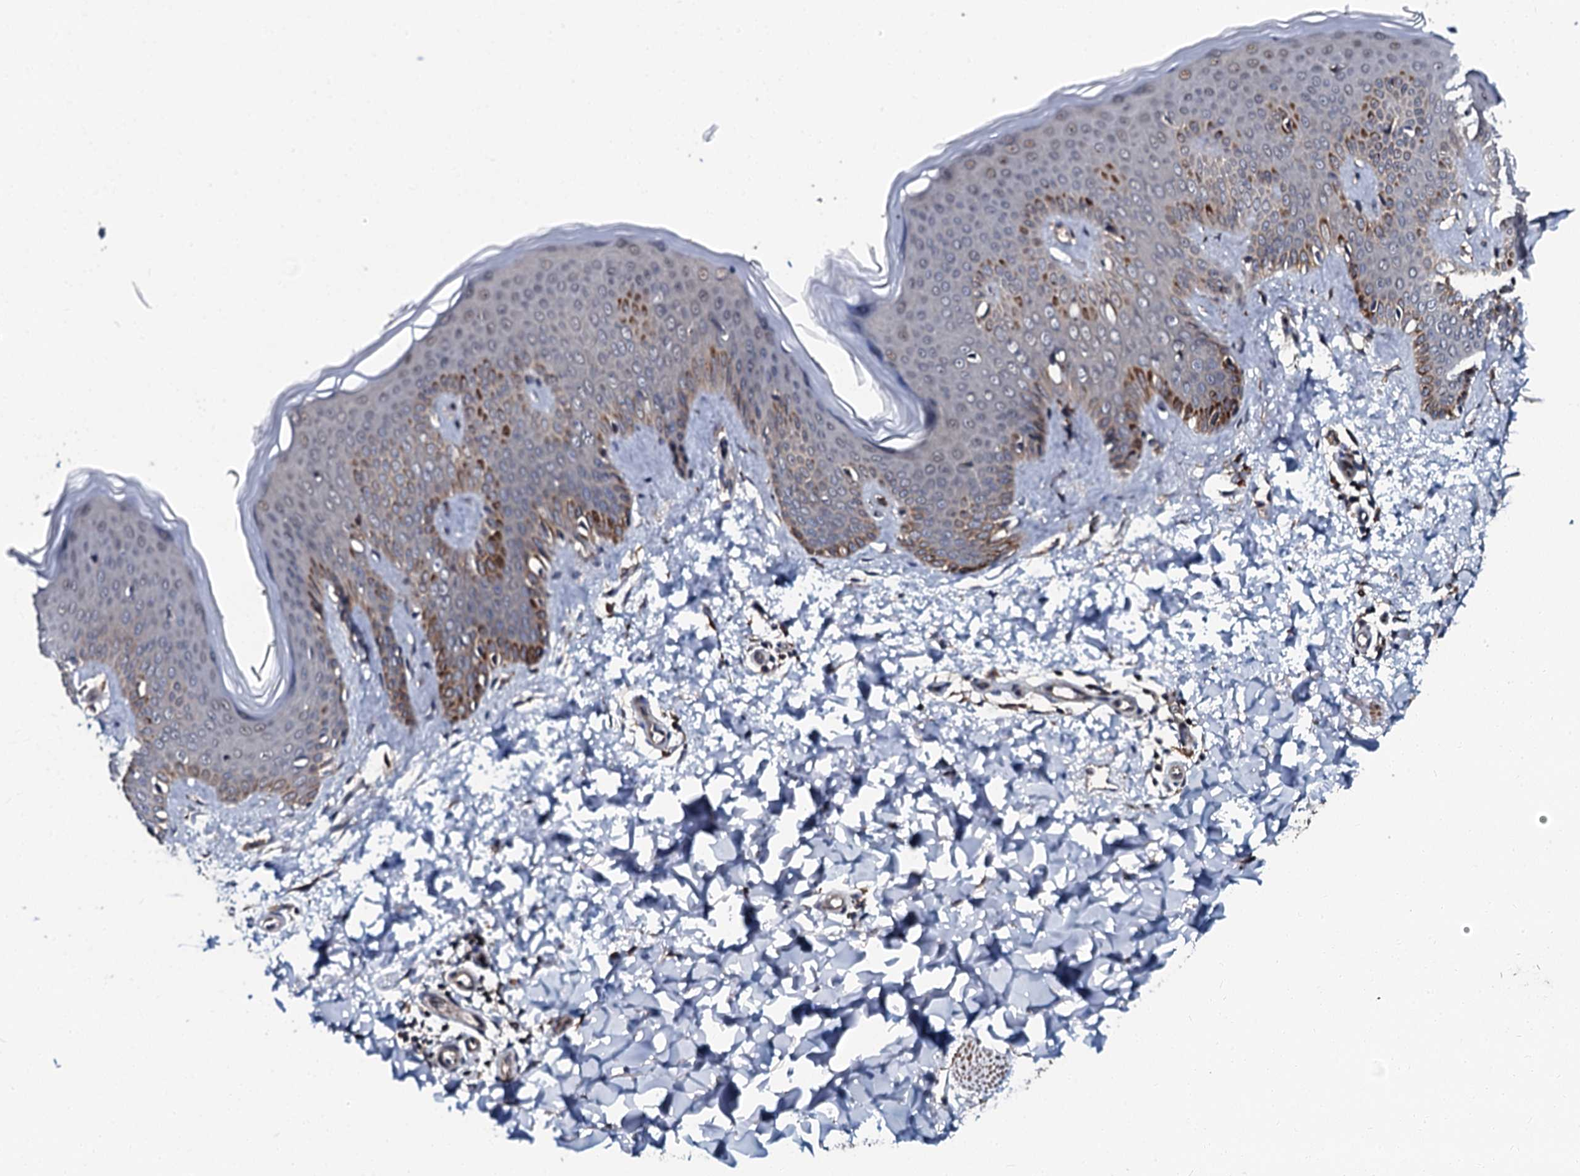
{"staining": {"intensity": "moderate", "quantity": ">75%", "location": "cytoplasmic/membranous"}, "tissue": "skin", "cell_type": "Fibroblasts", "image_type": "normal", "snomed": [{"axis": "morphology", "description": "Normal tissue, NOS"}, {"axis": "topography", "description": "Skin"}], "caption": "High-magnification brightfield microscopy of benign skin stained with DAB (3,3'-diaminobenzidine) (brown) and counterstained with hematoxylin (blue). fibroblasts exhibit moderate cytoplasmic/membranous staining is present in approximately>75% of cells.", "gene": "N4BP1", "patient": {"sex": "male", "age": 36}}